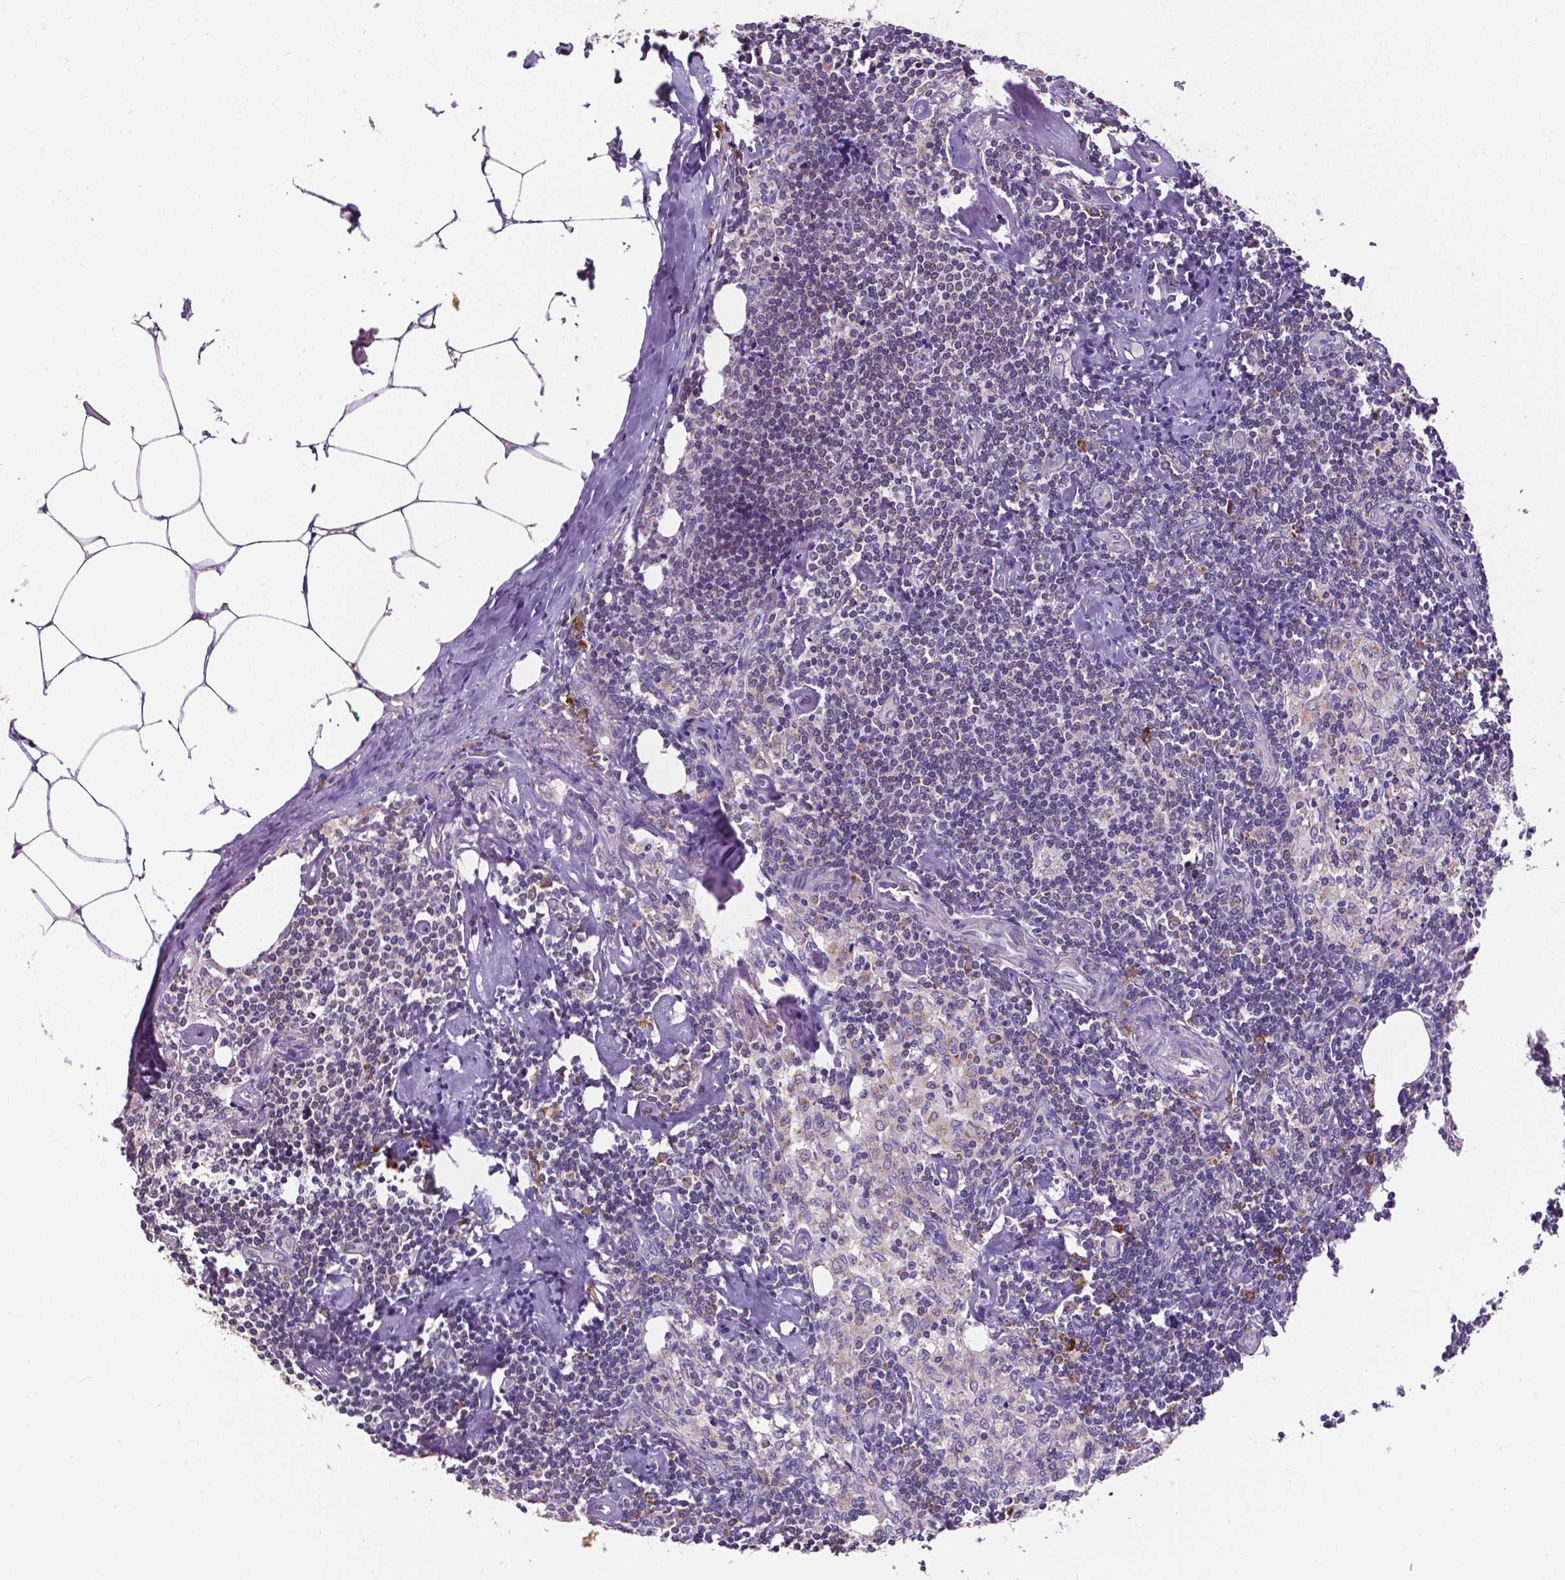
{"staining": {"intensity": "strong", "quantity": "<25%", "location": "cytoplasmic/membranous"}, "tissue": "lymph node", "cell_type": "Non-germinal center cells", "image_type": "normal", "snomed": [{"axis": "morphology", "description": "Normal tissue, NOS"}, {"axis": "topography", "description": "Lymph node"}], "caption": "About <25% of non-germinal center cells in normal human lymph node show strong cytoplasmic/membranous protein expression as visualized by brown immunohistochemical staining.", "gene": "MTDH", "patient": {"sex": "female", "age": 69}}